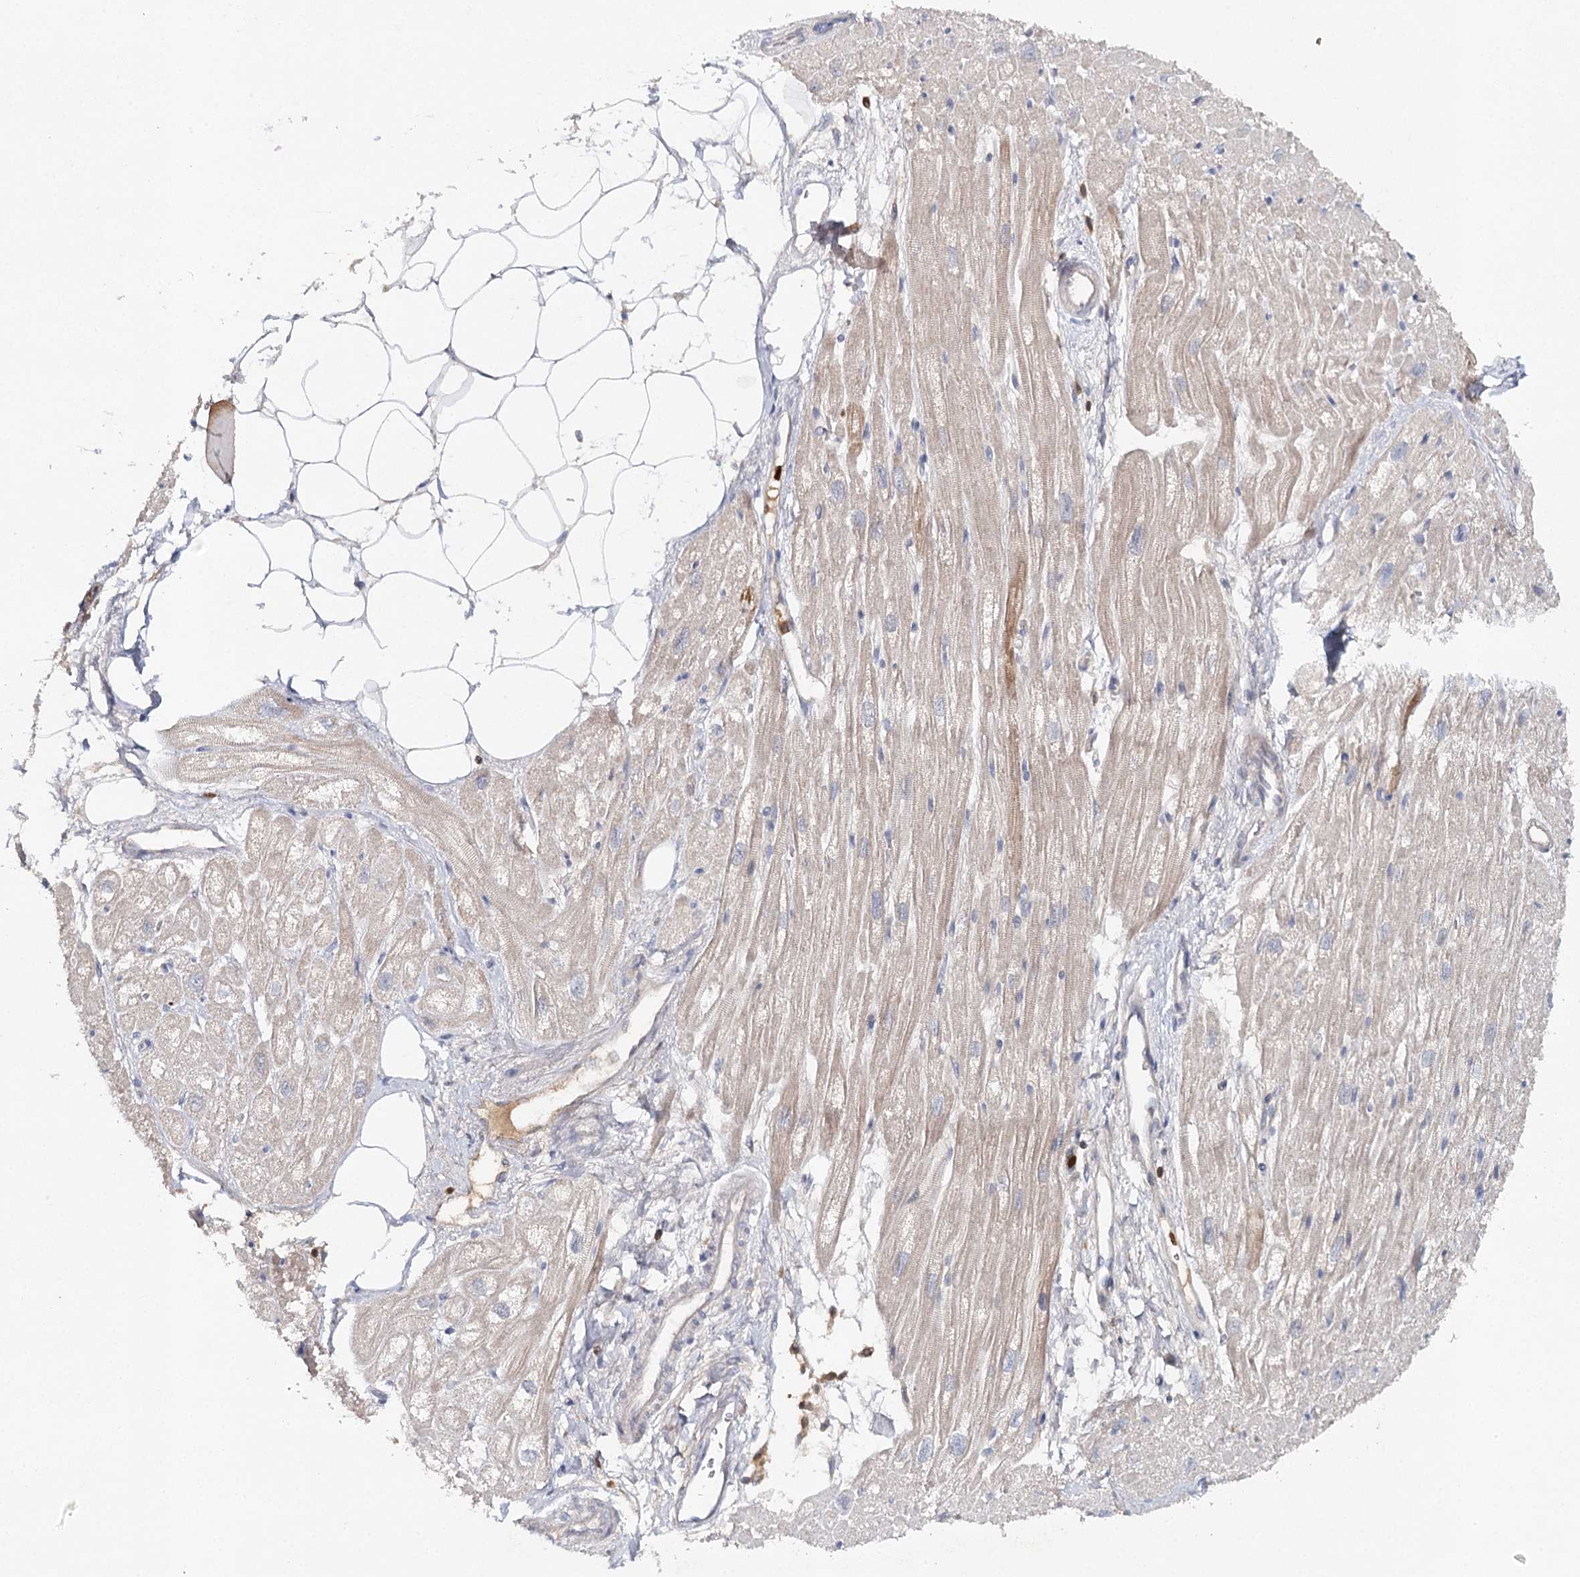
{"staining": {"intensity": "moderate", "quantity": "25%-75%", "location": "cytoplasmic/membranous"}, "tissue": "heart muscle", "cell_type": "Cardiomyocytes", "image_type": "normal", "snomed": [{"axis": "morphology", "description": "Normal tissue, NOS"}, {"axis": "topography", "description": "Heart"}], "caption": "A medium amount of moderate cytoplasmic/membranous staining is appreciated in about 25%-75% of cardiomyocytes in unremarkable heart muscle. The staining was performed using DAB to visualize the protein expression in brown, while the nuclei were stained in blue with hematoxylin (Magnification: 20x).", "gene": "SLC41A2", "patient": {"sex": "male", "age": 50}}